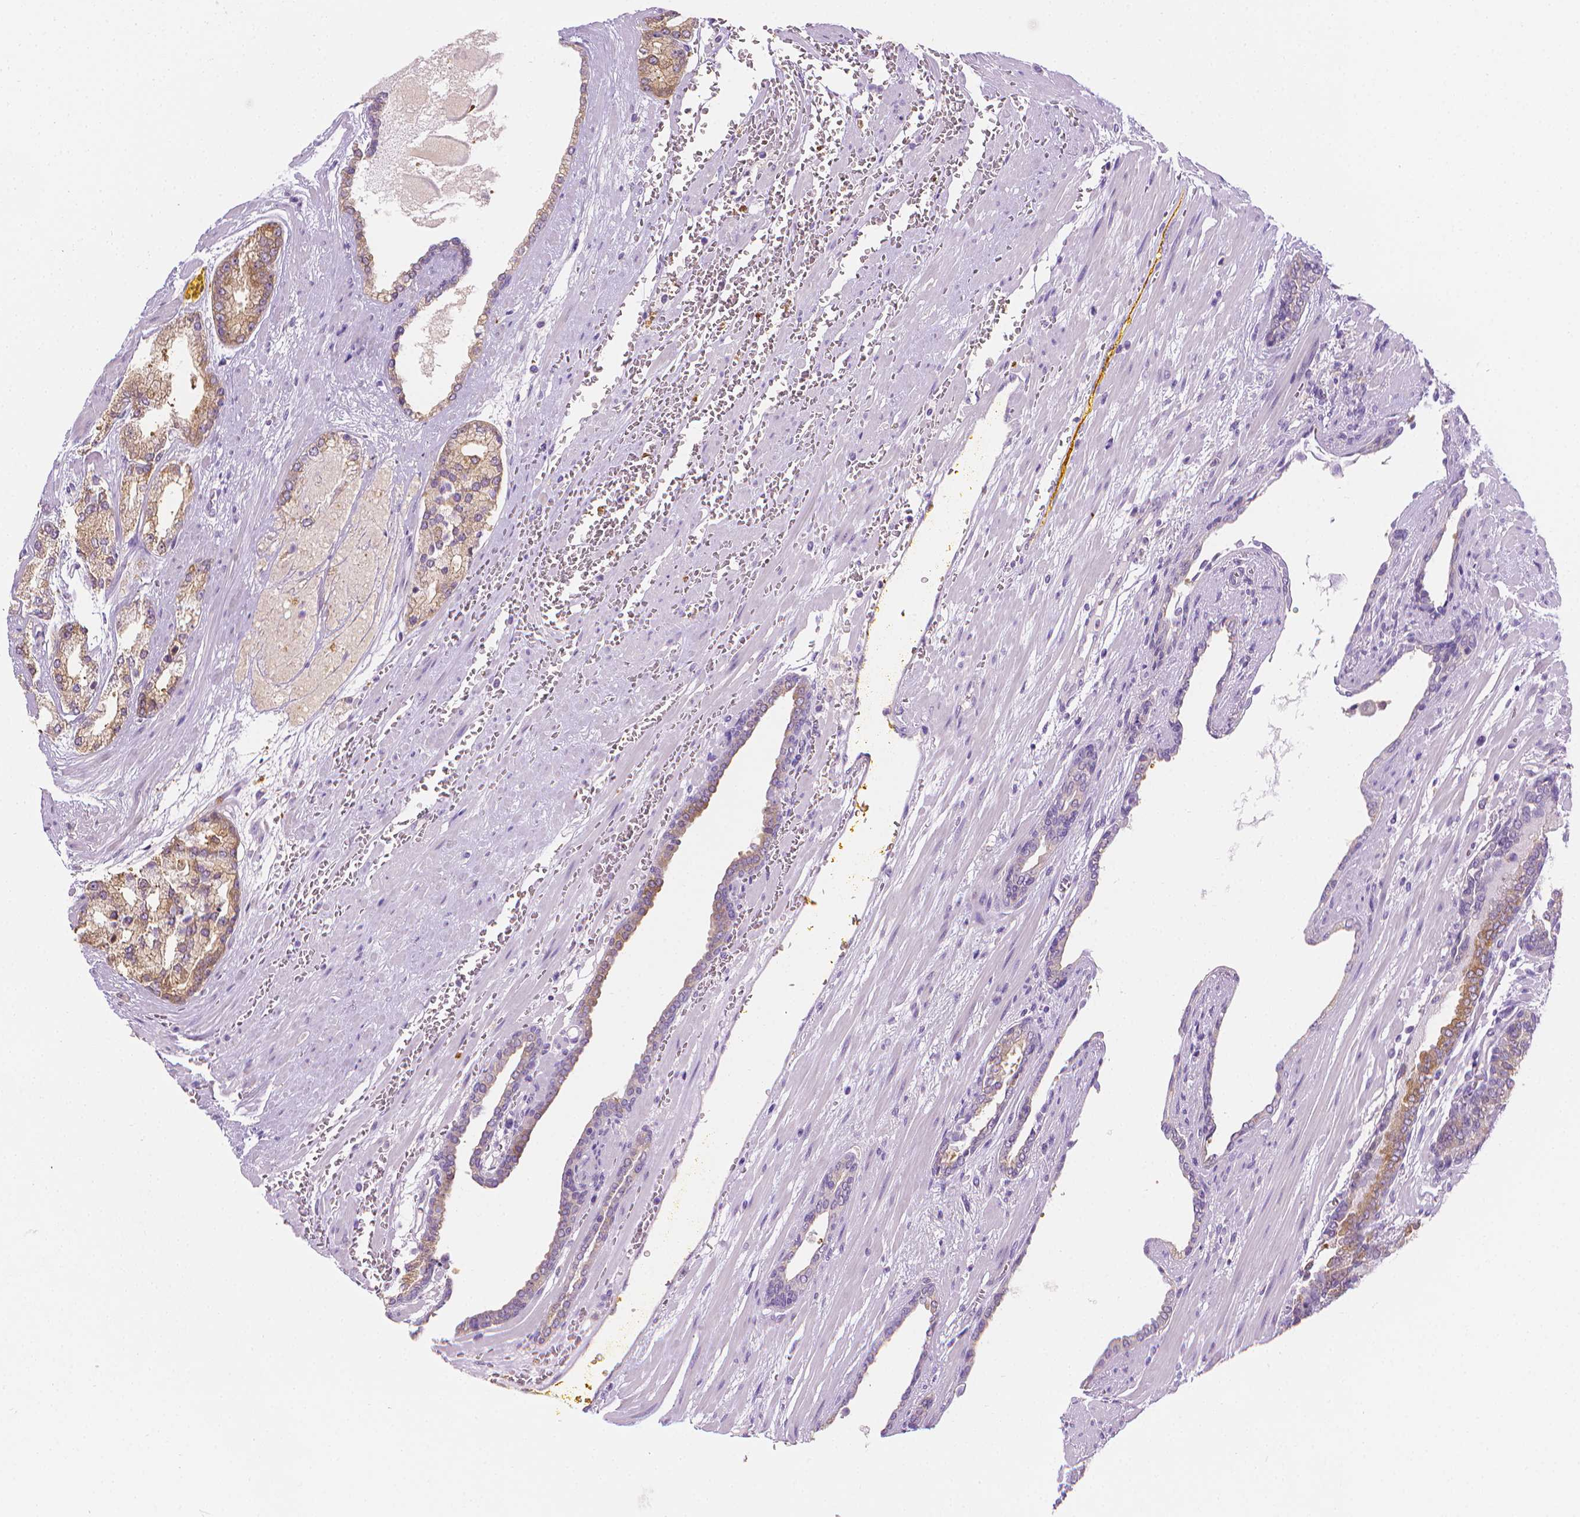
{"staining": {"intensity": "moderate", "quantity": ">75%", "location": "cytoplasmic/membranous"}, "tissue": "prostate cancer", "cell_type": "Tumor cells", "image_type": "cancer", "snomed": [{"axis": "morphology", "description": "Adenocarcinoma, High grade"}, {"axis": "topography", "description": "Prostate"}], "caption": "Protein staining of prostate cancer (adenocarcinoma (high-grade)) tissue demonstrates moderate cytoplasmic/membranous staining in about >75% of tumor cells.", "gene": "FASN", "patient": {"sex": "male", "age": 64}}